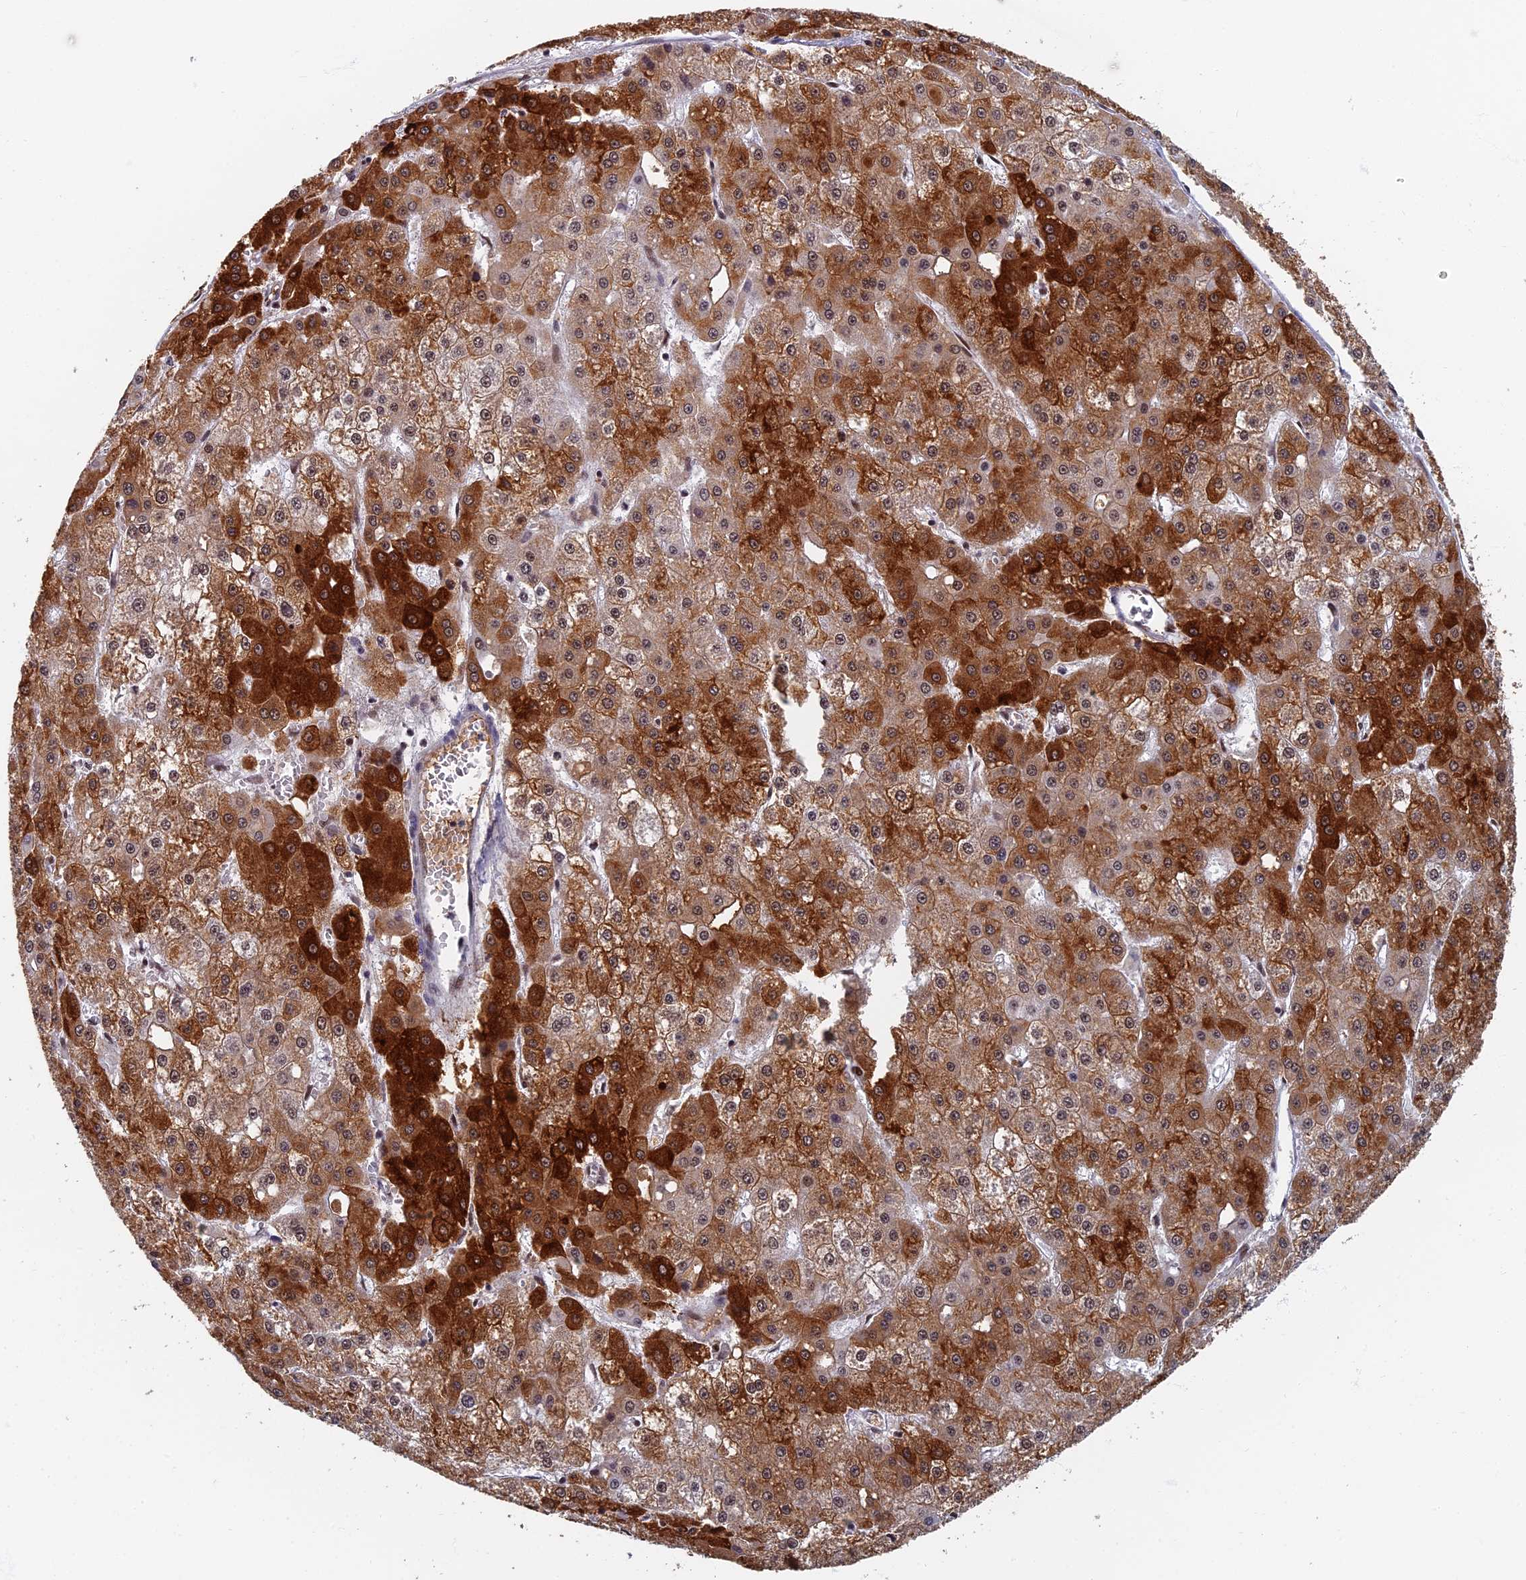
{"staining": {"intensity": "moderate", "quantity": ">75%", "location": "cytoplasmic/membranous,nuclear"}, "tissue": "liver cancer", "cell_type": "Tumor cells", "image_type": "cancer", "snomed": [{"axis": "morphology", "description": "Carcinoma, Hepatocellular, NOS"}, {"axis": "topography", "description": "Liver"}], "caption": "Immunohistochemical staining of human hepatocellular carcinoma (liver) exhibits moderate cytoplasmic/membranous and nuclear protein positivity in about >75% of tumor cells.", "gene": "TAF13", "patient": {"sex": "male", "age": 47}}